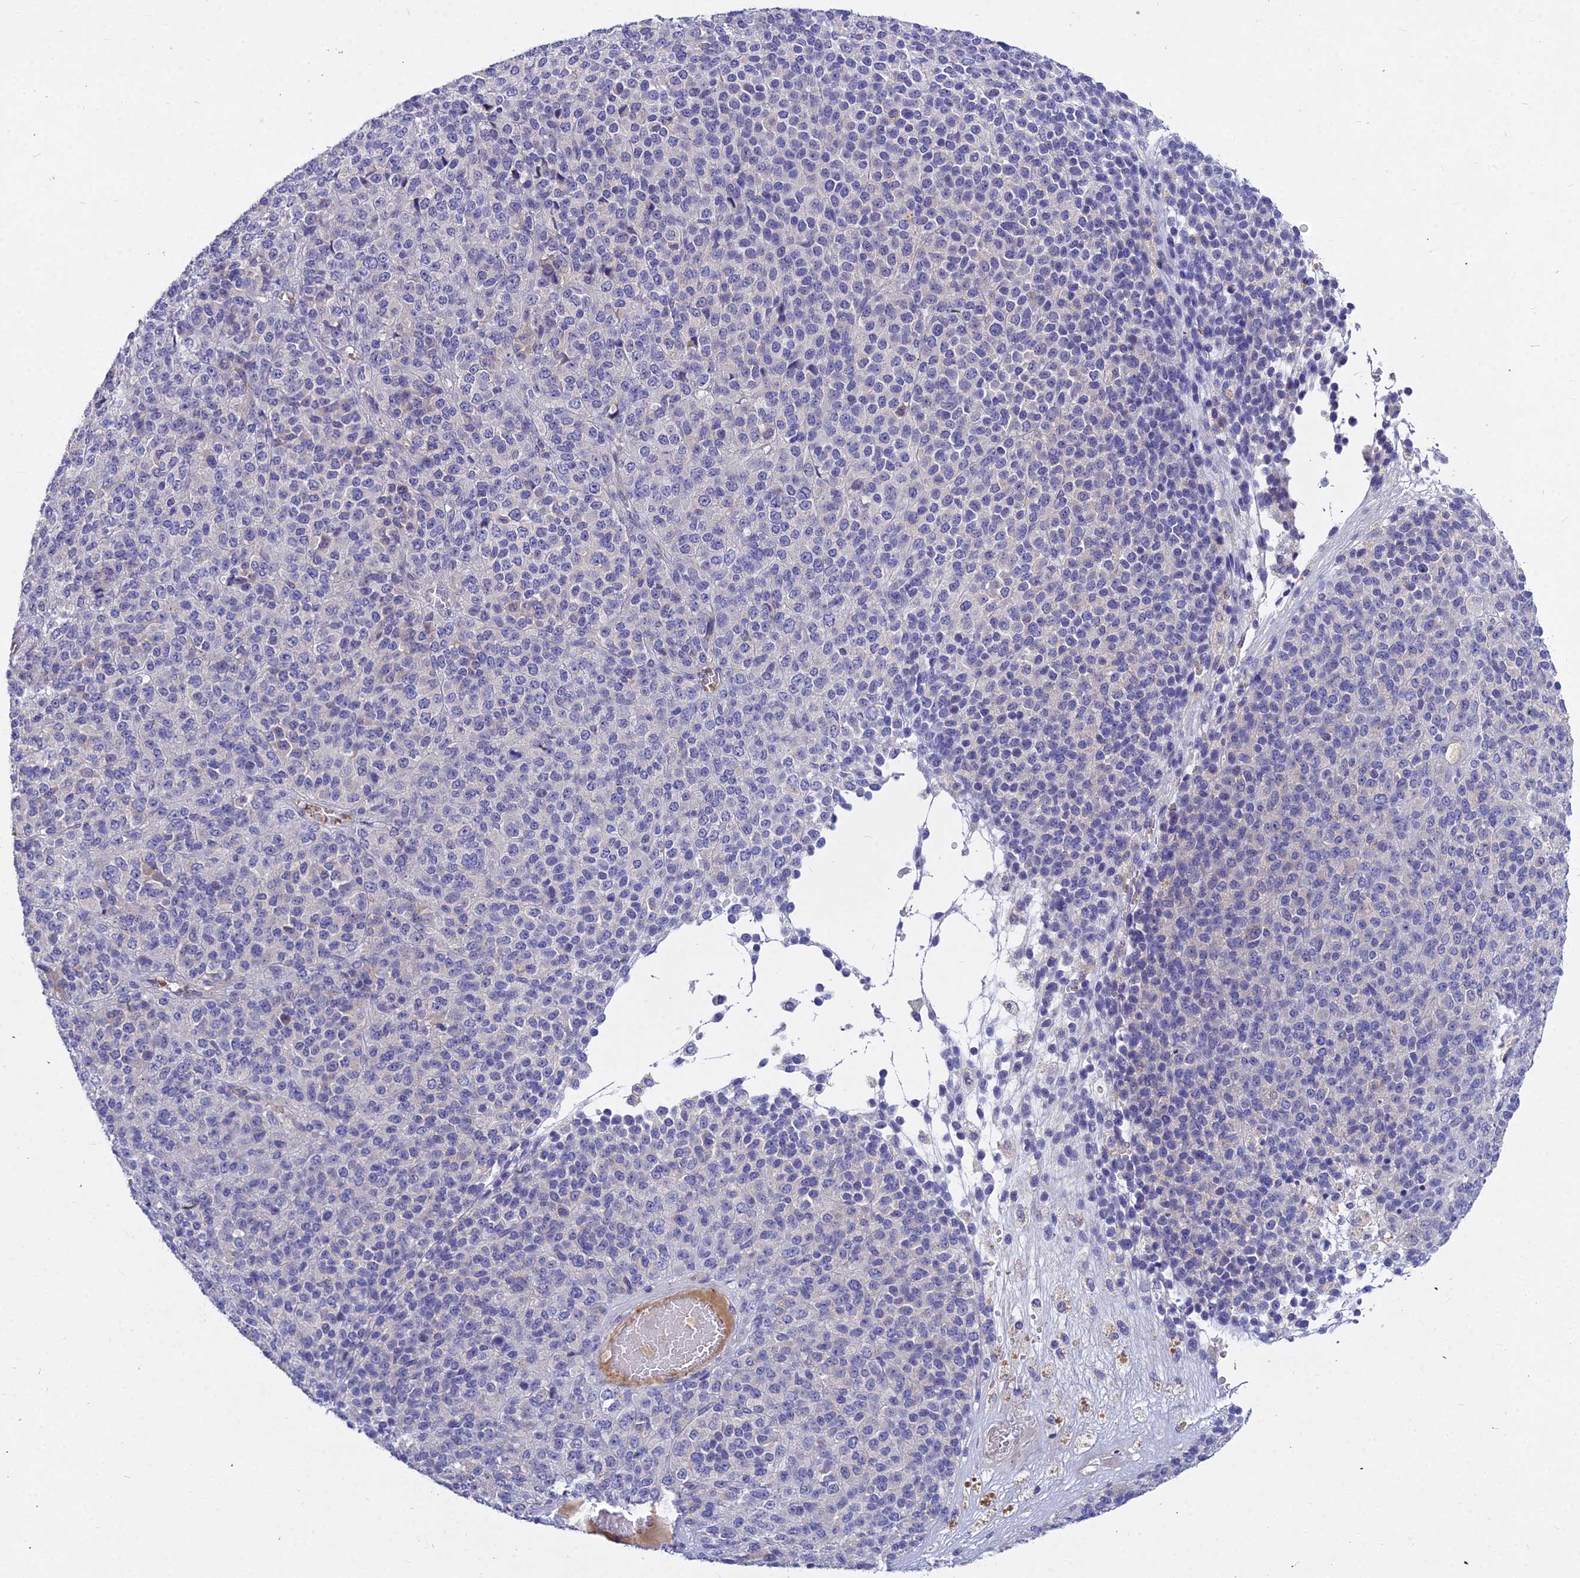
{"staining": {"intensity": "negative", "quantity": "none", "location": "none"}, "tissue": "melanoma", "cell_type": "Tumor cells", "image_type": "cancer", "snomed": [{"axis": "morphology", "description": "Malignant melanoma, Metastatic site"}, {"axis": "topography", "description": "Brain"}], "caption": "An immunohistochemistry histopathology image of melanoma is shown. There is no staining in tumor cells of melanoma.", "gene": "DMRTA1", "patient": {"sex": "female", "age": 56}}